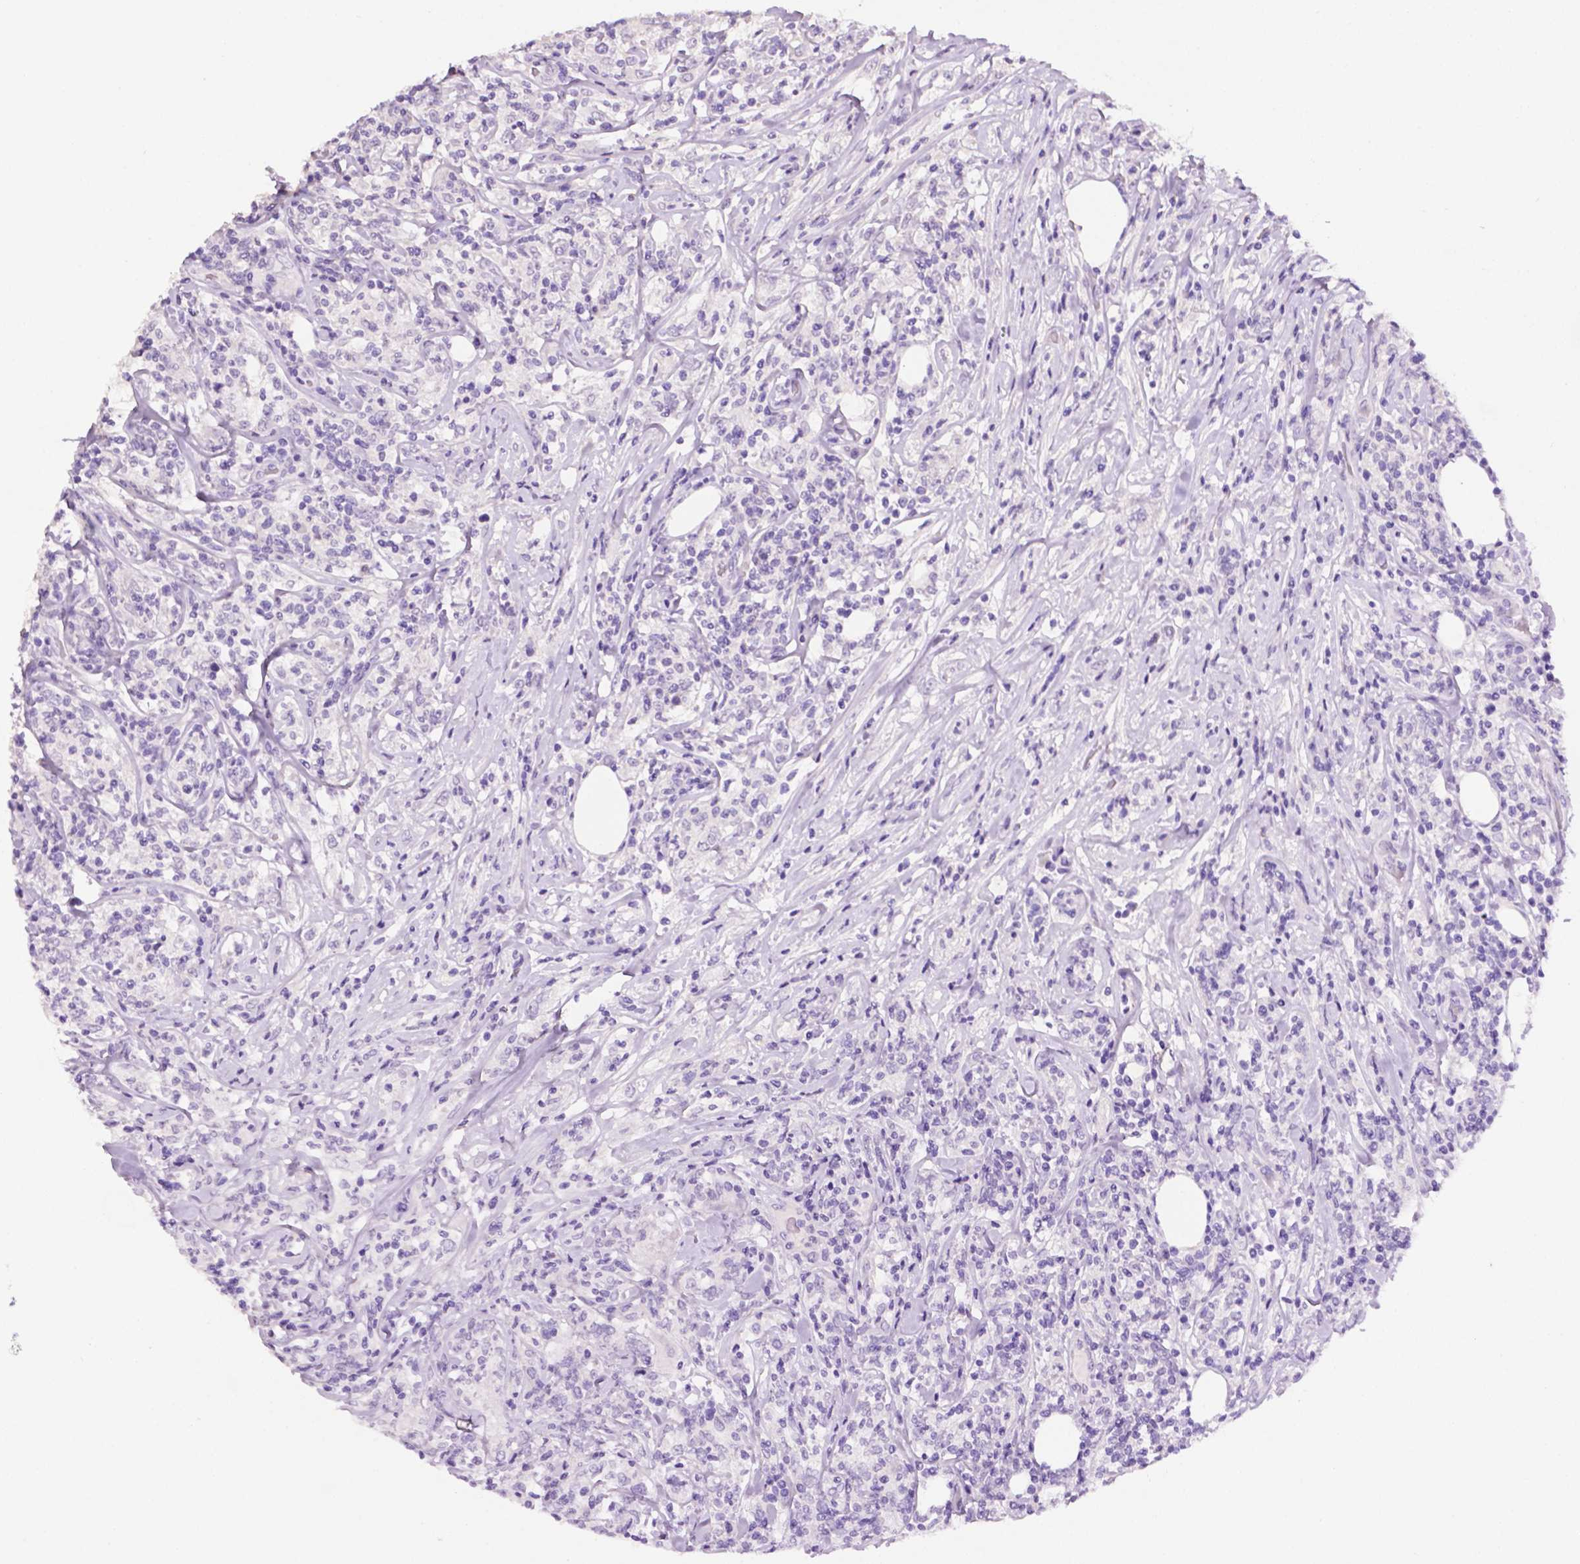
{"staining": {"intensity": "negative", "quantity": "none", "location": "none"}, "tissue": "lymphoma", "cell_type": "Tumor cells", "image_type": "cancer", "snomed": [{"axis": "morphology", "description": "Malignant lymphoma, non-Hodgkin's type, High grade"}, {"axis": "topography", "description": "Lymph node"}], "caption": "IHC of human lymphoma exhibits no expression in tumor cells.", "gene": "TACSTD2", "patient": {"sex": "female", "age": 84}}